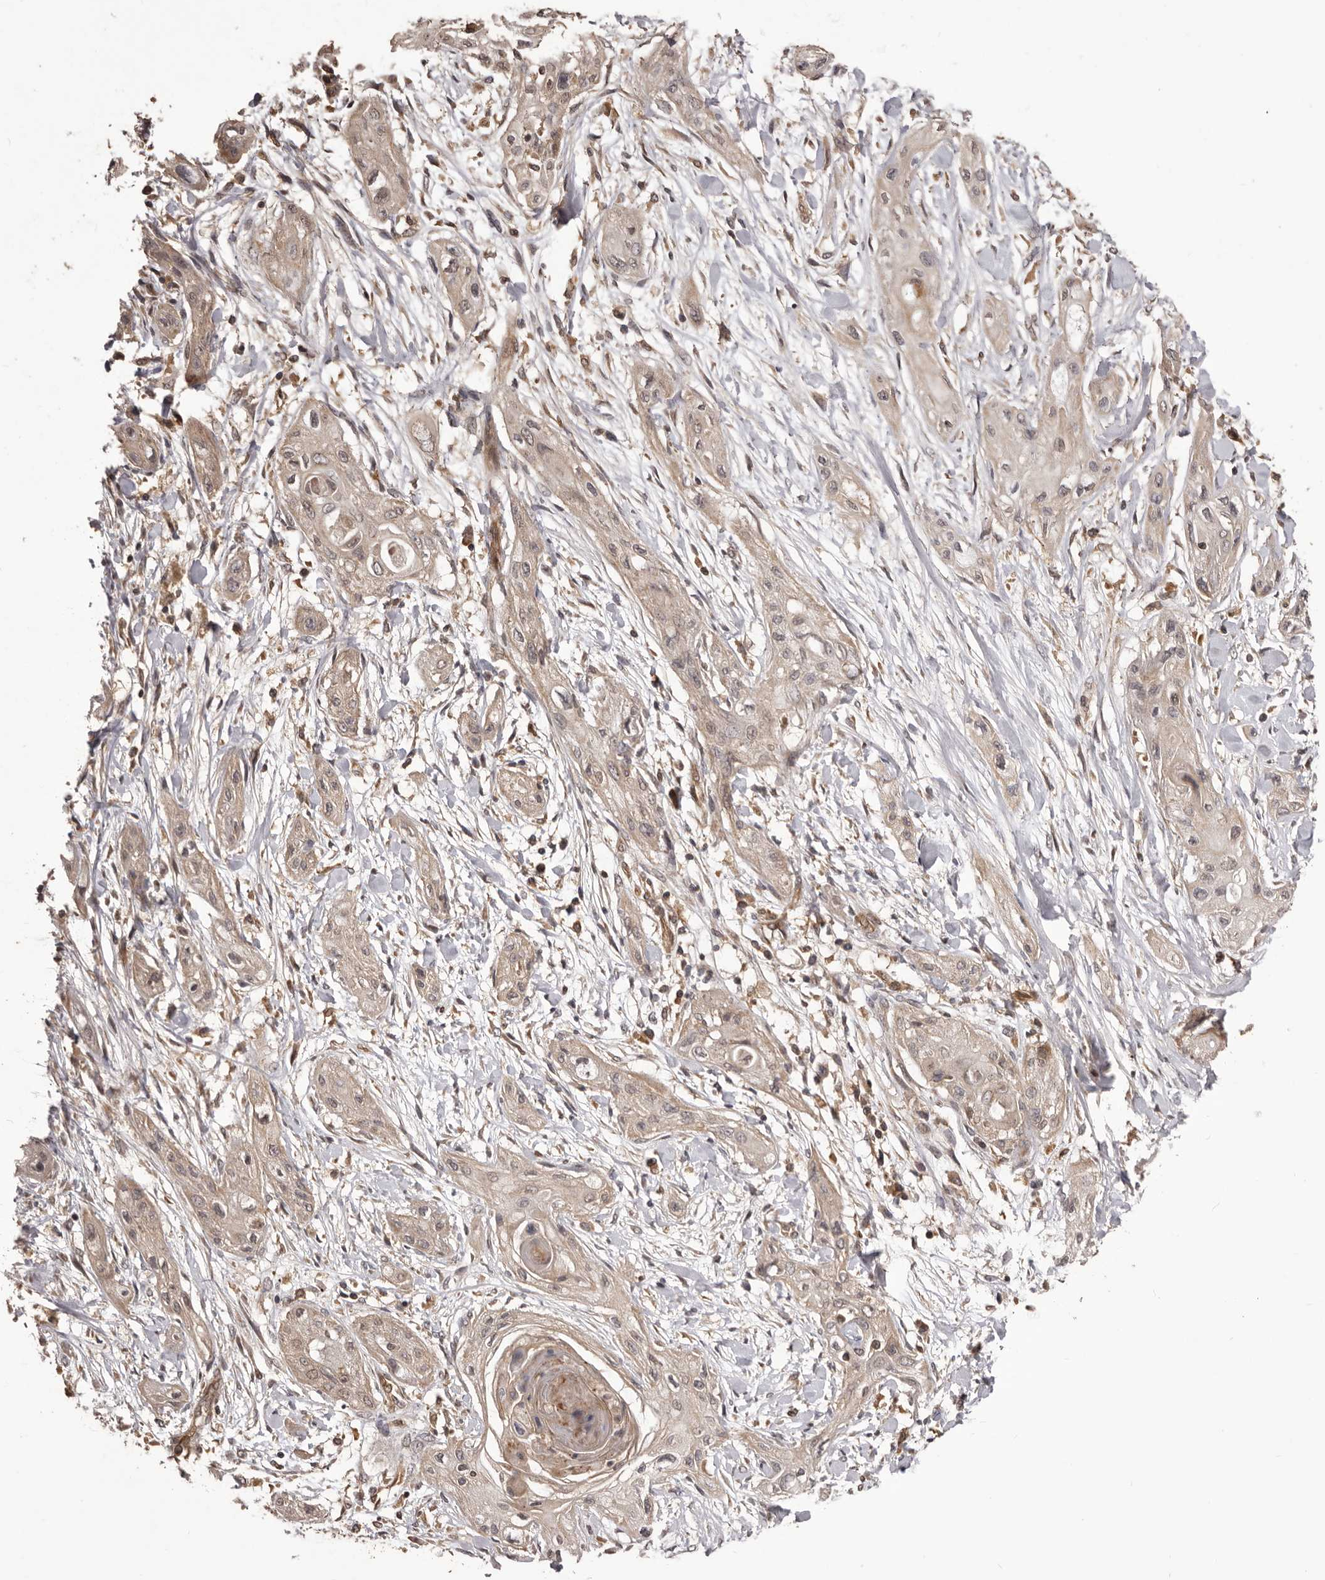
{"staining": {"intensity": "weak", "quantity": ">75%", "location": "cytoplasmic/membranous"}, "tissue": "lung cancer", "cell_type": "Tumor cells", "image_type": "cancer", "snomed": [{"axis": "morphology", "description": "Squamous cell carcinoma, NOS"}, {"axis": "topography", "description": "Lung"}], "caption": "Immunohistochemical staining of lung cancer shows low levels of weak cytoplasmic/membranous expression in approximately >75% of tumor cells.", "gene": "QRSL1", "patient": {"sex": "female", "age": 47}}